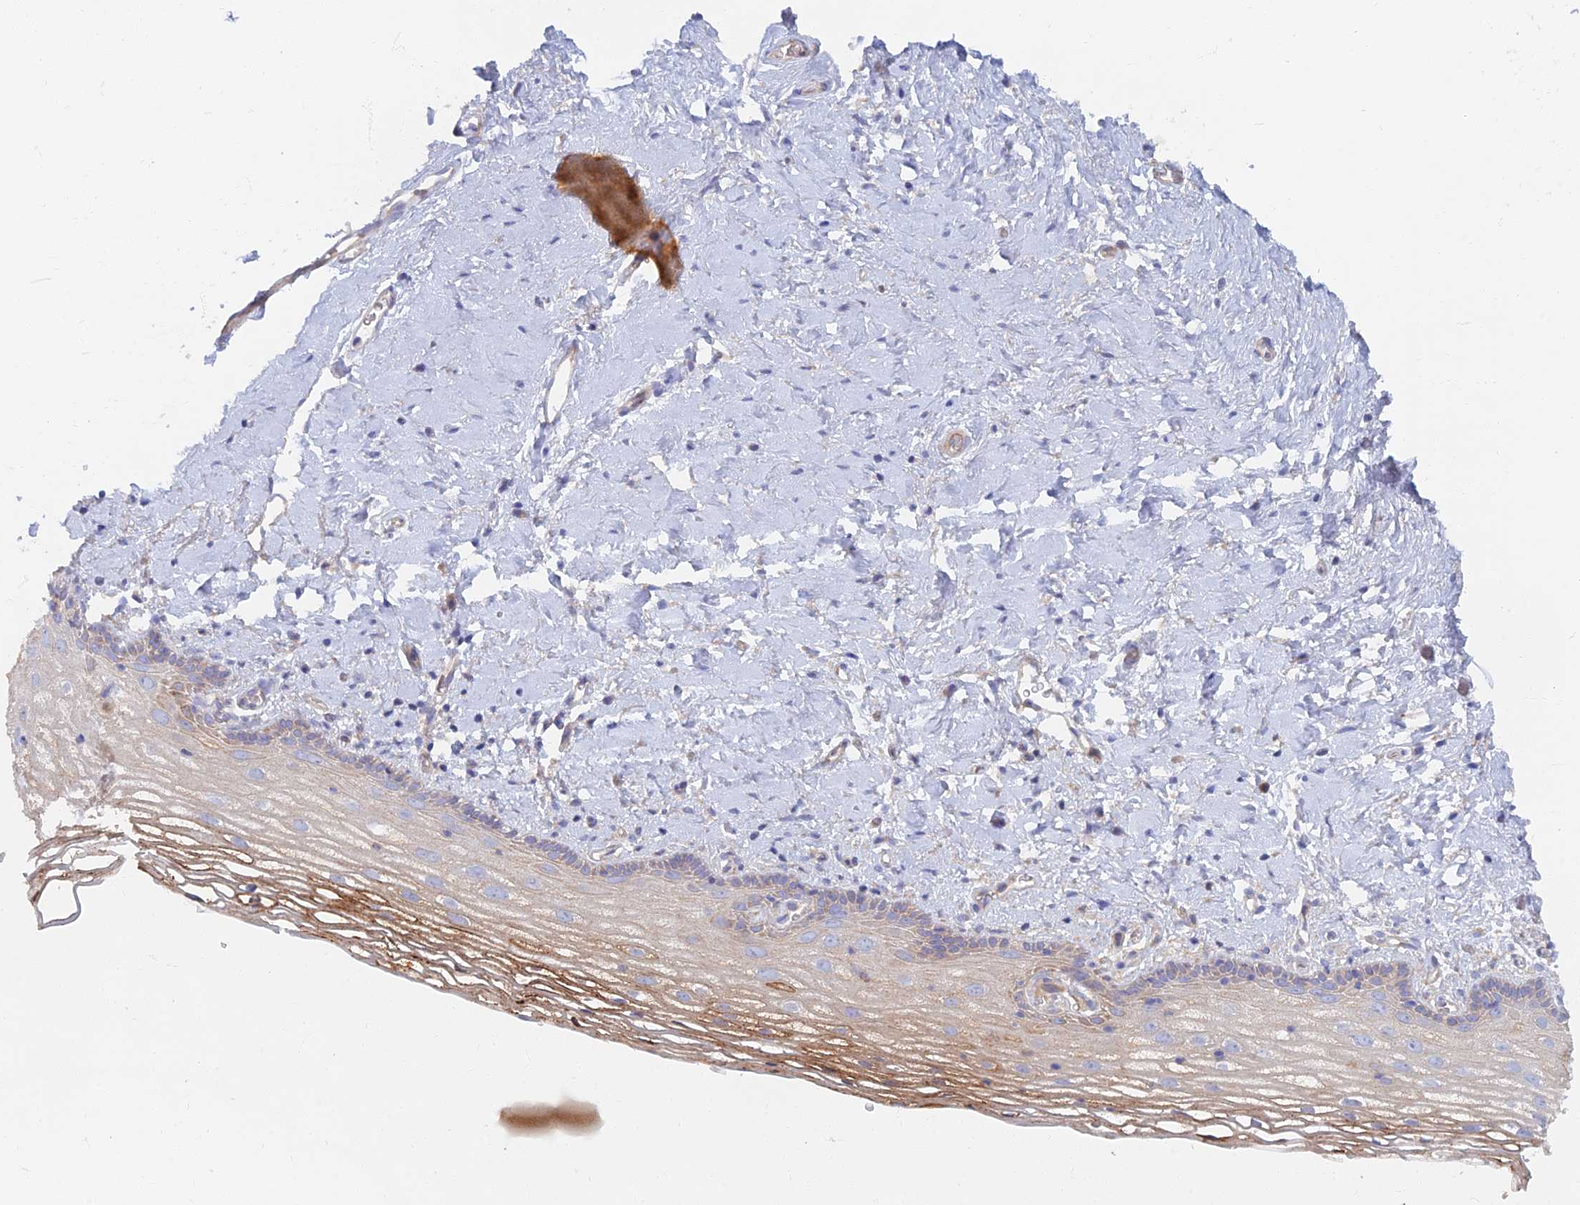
{"staining": {"intensity": "moderate", "quantity": "<25%", "location": "cytoplasmic/membranous"}, "tissue": "vagina", "cell_type": "Squamous epithelial cells", "image_type": "normal", "snomed": [{"axis": "morphology", "description": "Normal tissue, NOS"}, {"axis": "morphology", "description": "Adenocarcinoma, NOS"}, {"axis": "topography", "description": "Rectum"}, {"axis": "topography", "description": "Vagina"}], "caption": "Benign vagina shows moderate cytoplasmic/membranous staining in about <25% of squamous epithelial cells.", "gene": "TMEM44", "patient": {"sex": "female", "age": 71}}